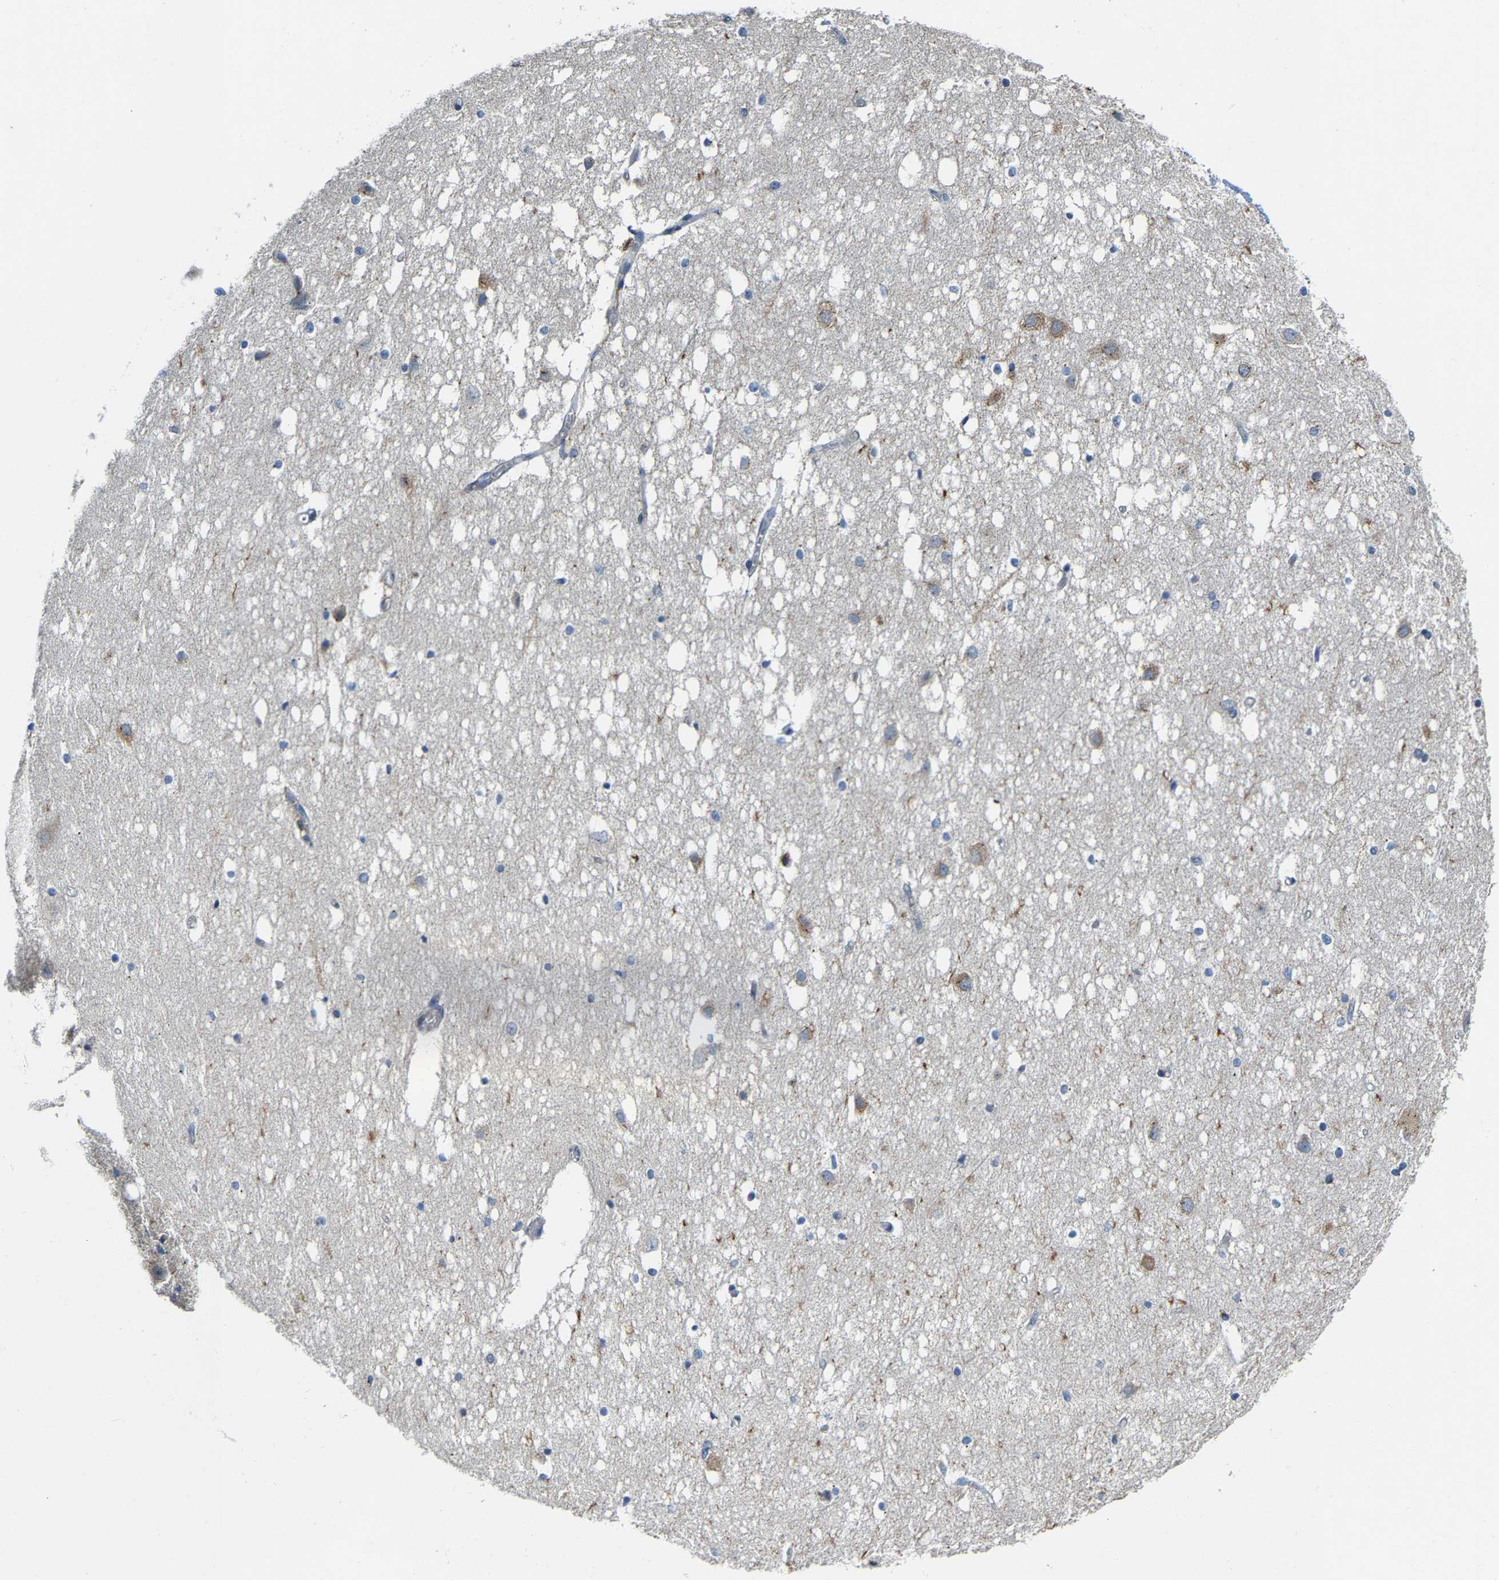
{"staining": {"intensity": "negative", "quantity": "none", "location": "none"}, "tissue": "hippocampus", "cell_type": "Glial cells", "image_type": "normal", "snomed": [{"axis": "morphology", "description": "Normal tissue, NOS"}, {"axis": "topography", "description": "Hippocampus"}], "caption": "Hippocampus stained for a protein using immunohistochemistry (IHC) demonstrates no positivity glial cells.", "gene": "PCNT", "patient": {"sex": "female", "age": 19}}